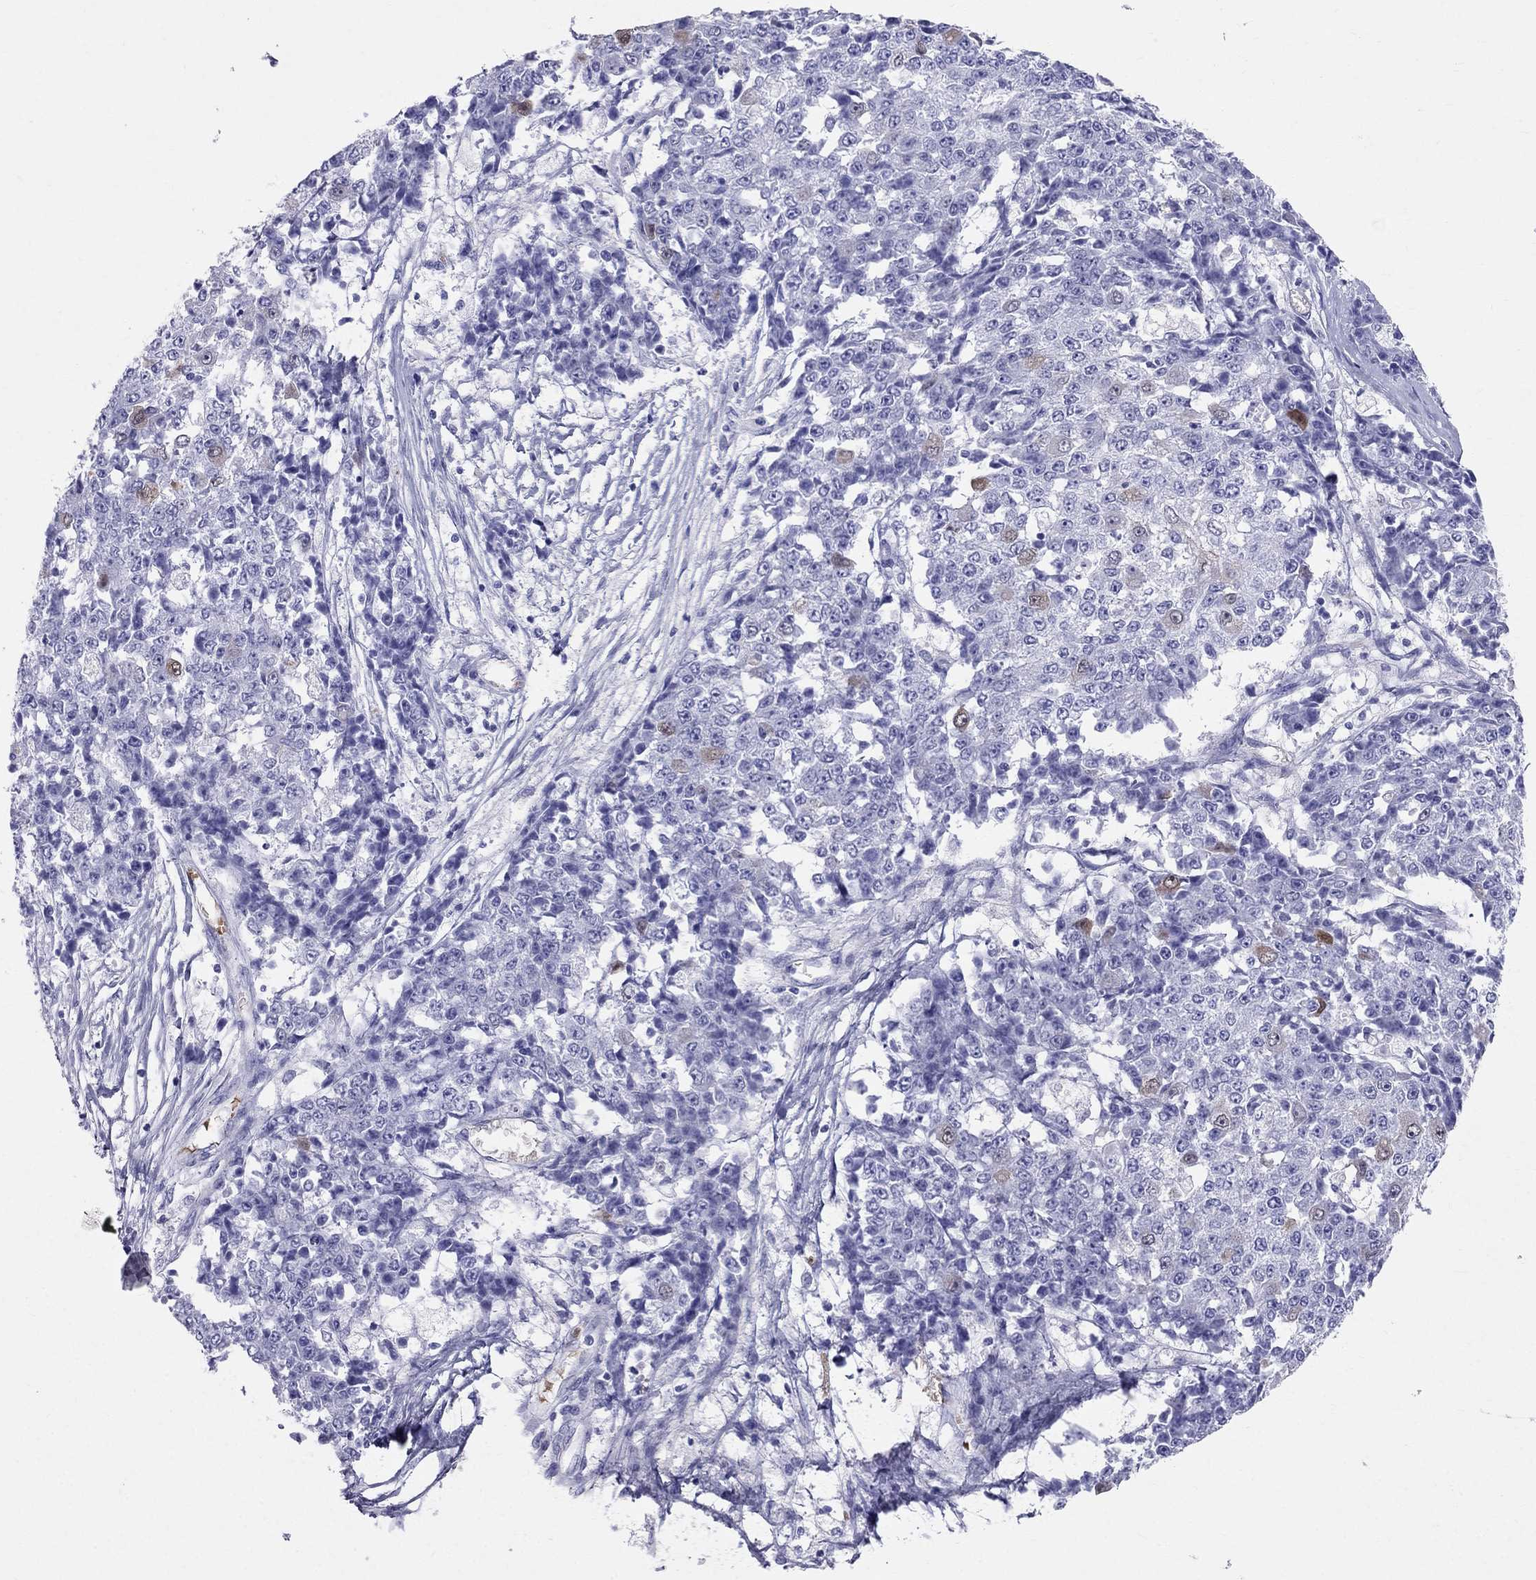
{"staining": {"intensity": "negative", "quantity": "none", "location": "none"}, "tissue": "ovarian cancer", "cell_type": "Tumor cells", "image_type": "cancer", "snomed": [{"axis": "morphology", "description": "Carcinoma, endometroid"}, {"axis": "topography", "description": "Ovary"}], "caption": "Immunohistochemistry (IHC) micrograph of neoplastic tissue: human ovarian cancer stained with DAB exhibits no significant protein expression in tumor cells.", "gene": "DNAAF6", "patient": {"sex": "female", "age": 42}}